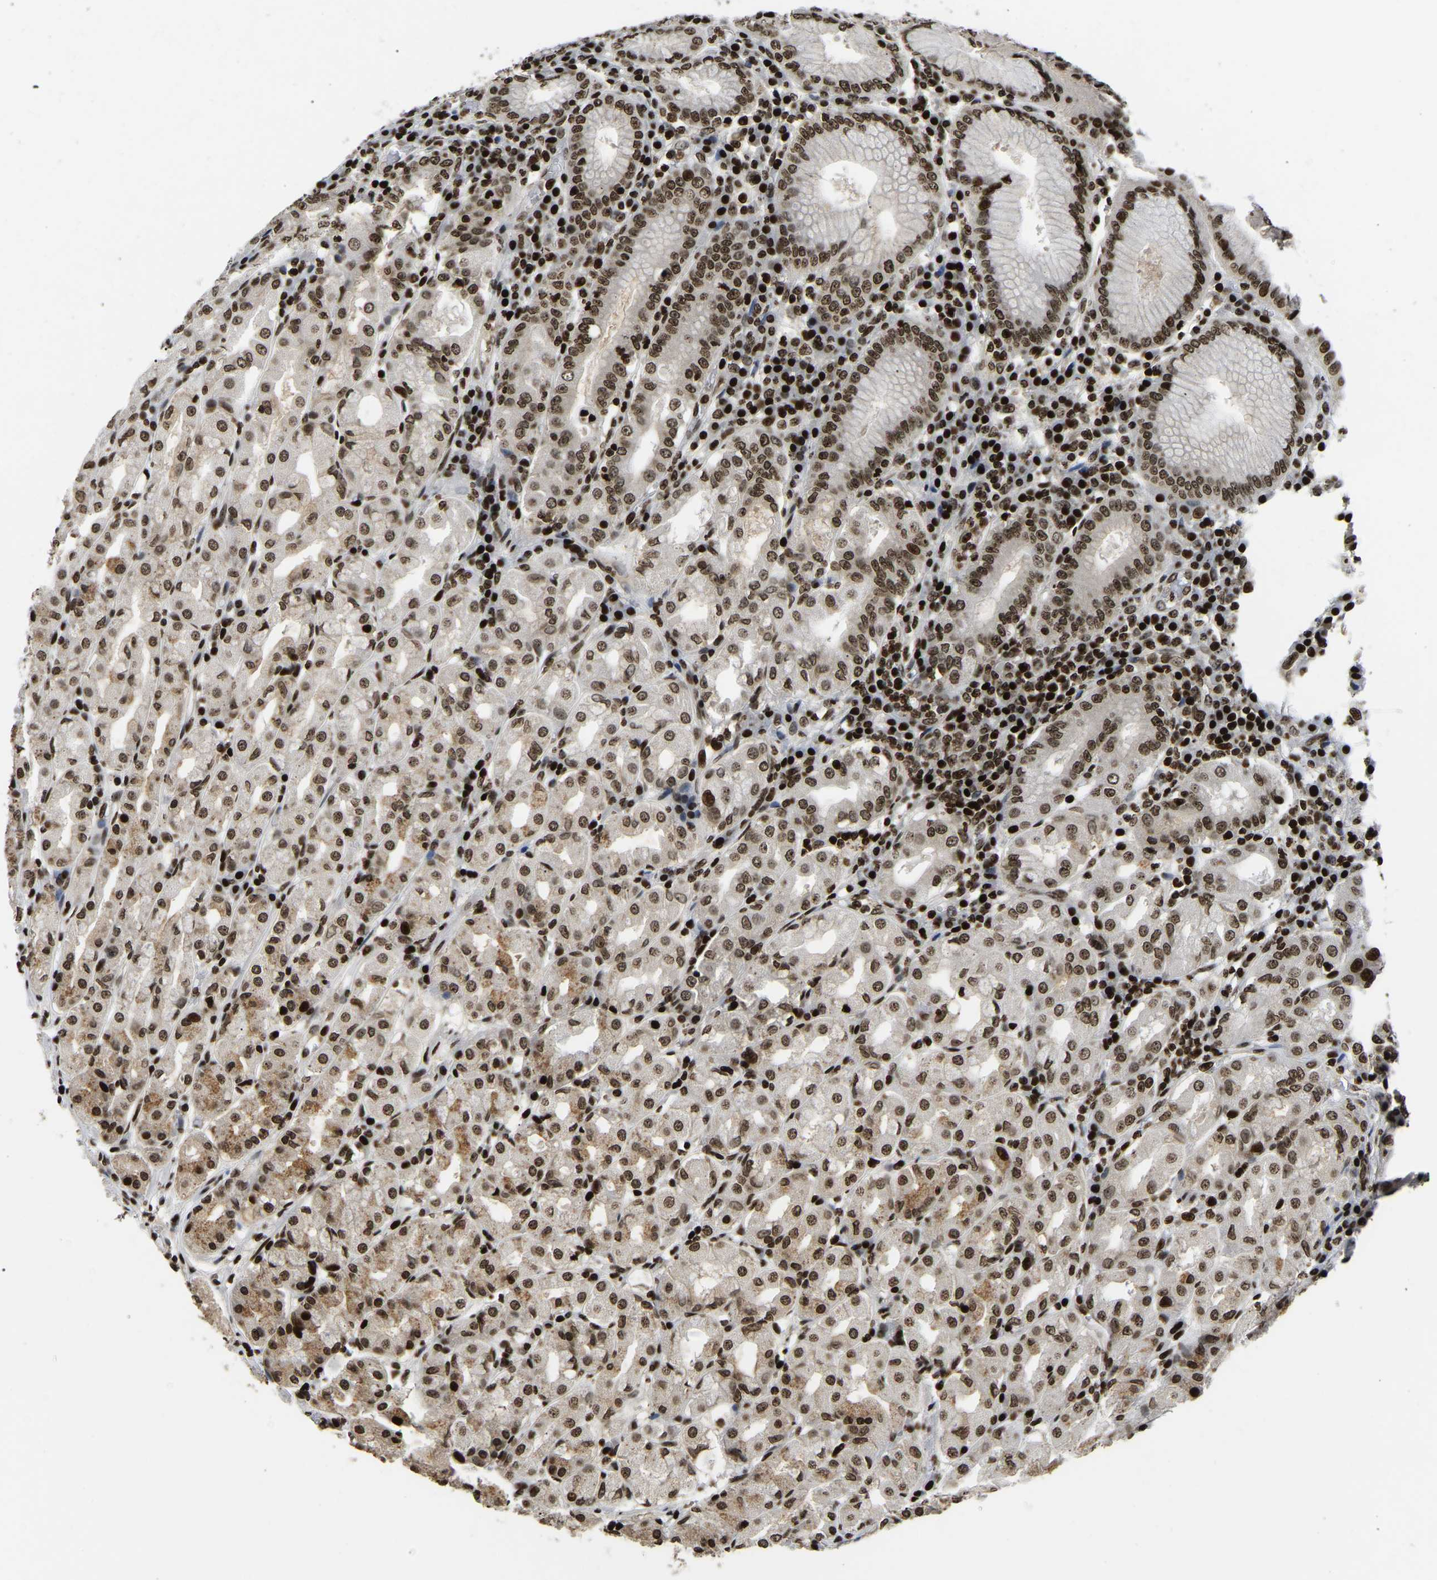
{"staining": {"intensity": "strong", "quantity": ">75%", "location": "nuclear"}, "tissue": "stomach", "cell_type": "Glandular cells", "image_type": "normal", "snomed": [{"axis": "morphology", "description": "Normal tissue, NOS"}, {"axis": "topography", "description": "Stomach"}, {"axis": "topography", "description": "Stomach, lower"}], "caption": "Glandular cells display strong nuclear expression in approximately >75% of cells in benign stomach.", "gene": "LRRC61", "patient": {"sex": "female", "age": 56}}